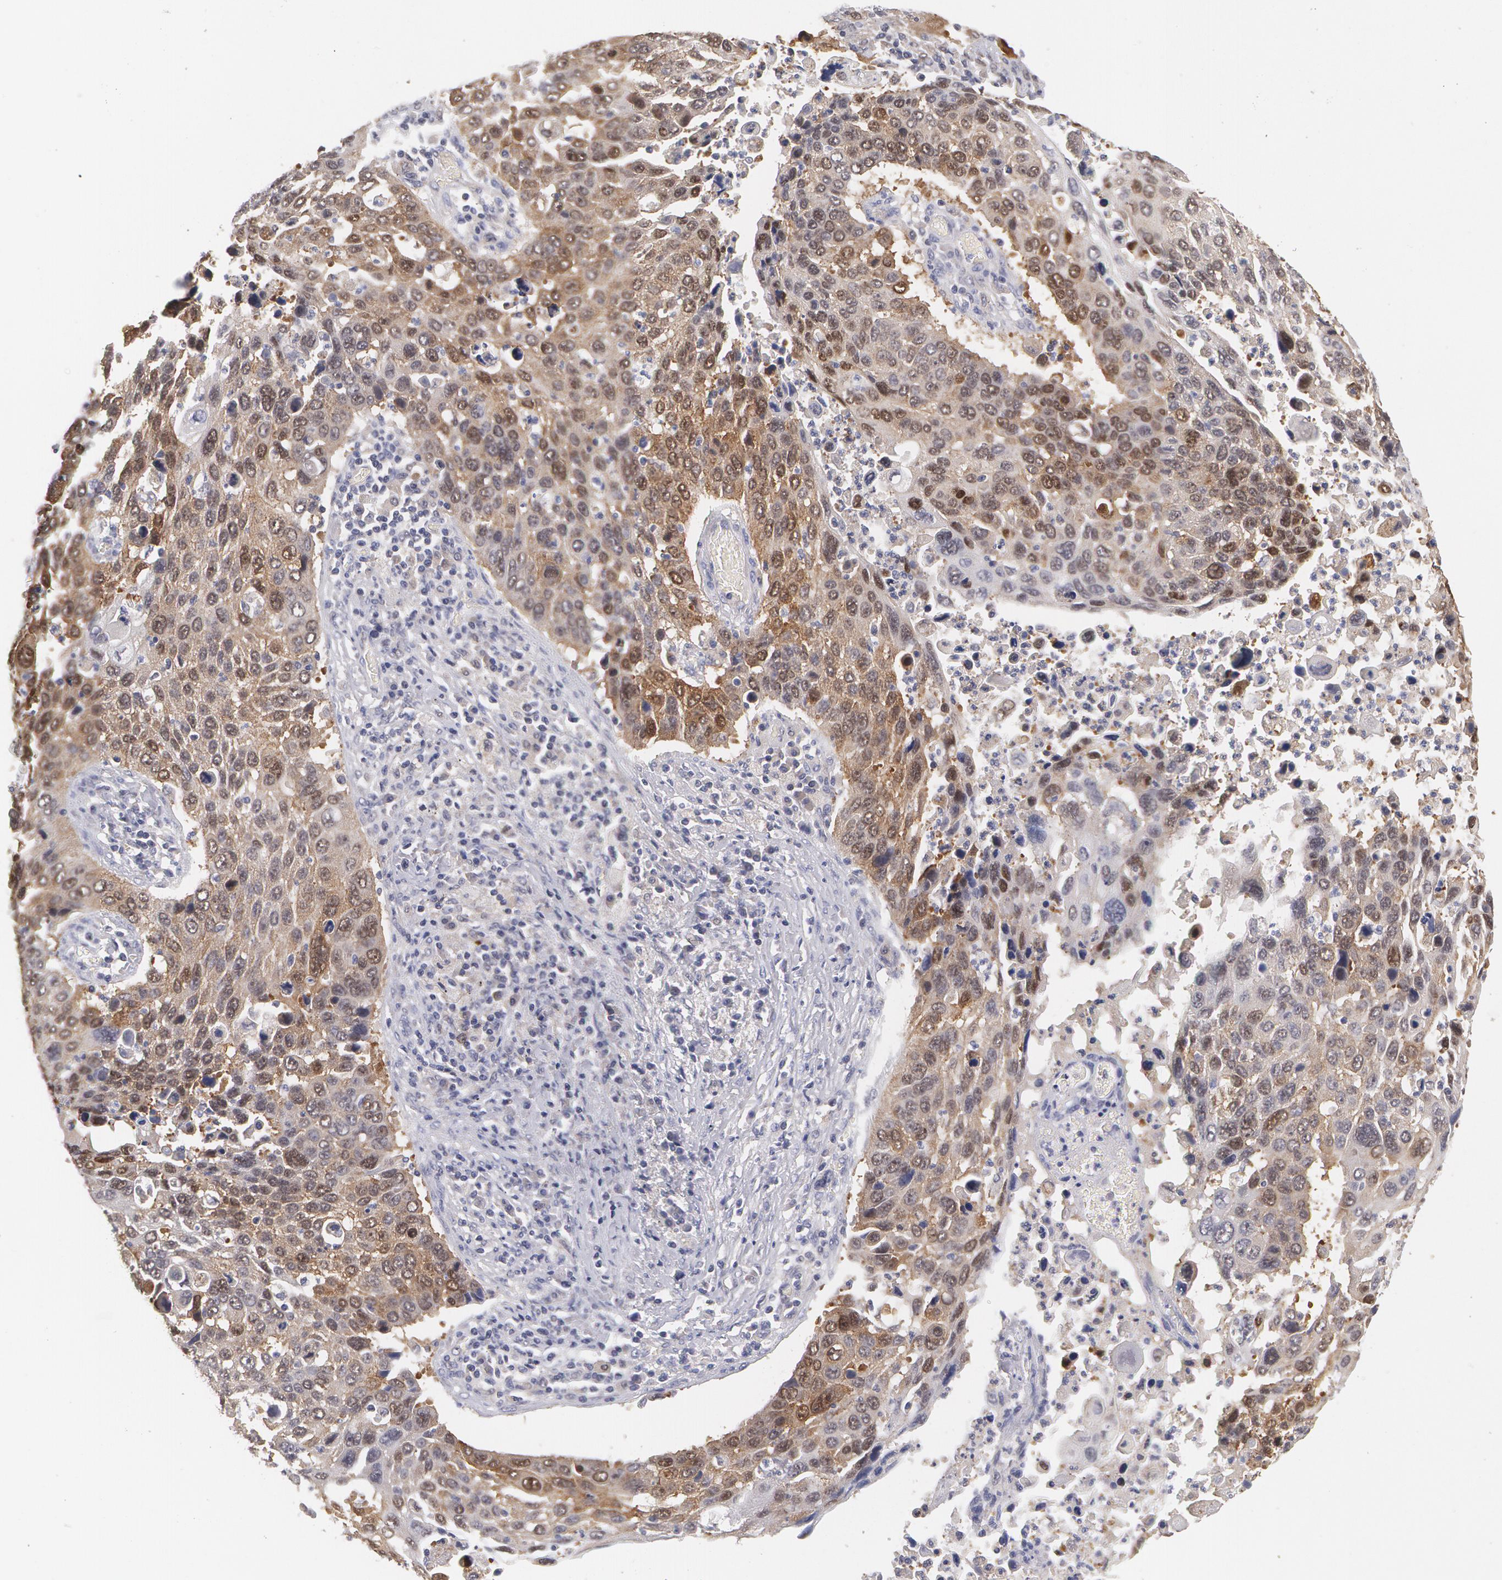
{"staining": {"intensity": "moderate", "quantity": "25%-75%", "location": "cytoplasmic/membranous"}, "tissue": "lung cancer", "cell_type": "Tumor cells", "image_type": "cancer", "snomed": [{"axis": "morphology", "description": "Squamous cell carcinoma, NOS"}, {"axis": "topography", "description": "Lung"}], "caption": "Immunohistochemical staining of lung cancer demonstrates moderate cytoplasmic/membranous protein positivity in approximately 25%-75% of tumor cells. The staining is performed using DAB (3,3'-diaminobenzidine) brown chromogen to label protein expression. The nuclei are counter-stained blue using hematoxylin.", "gene": "TXNRD1", "patient": {"sex": "male", "age": 68}}